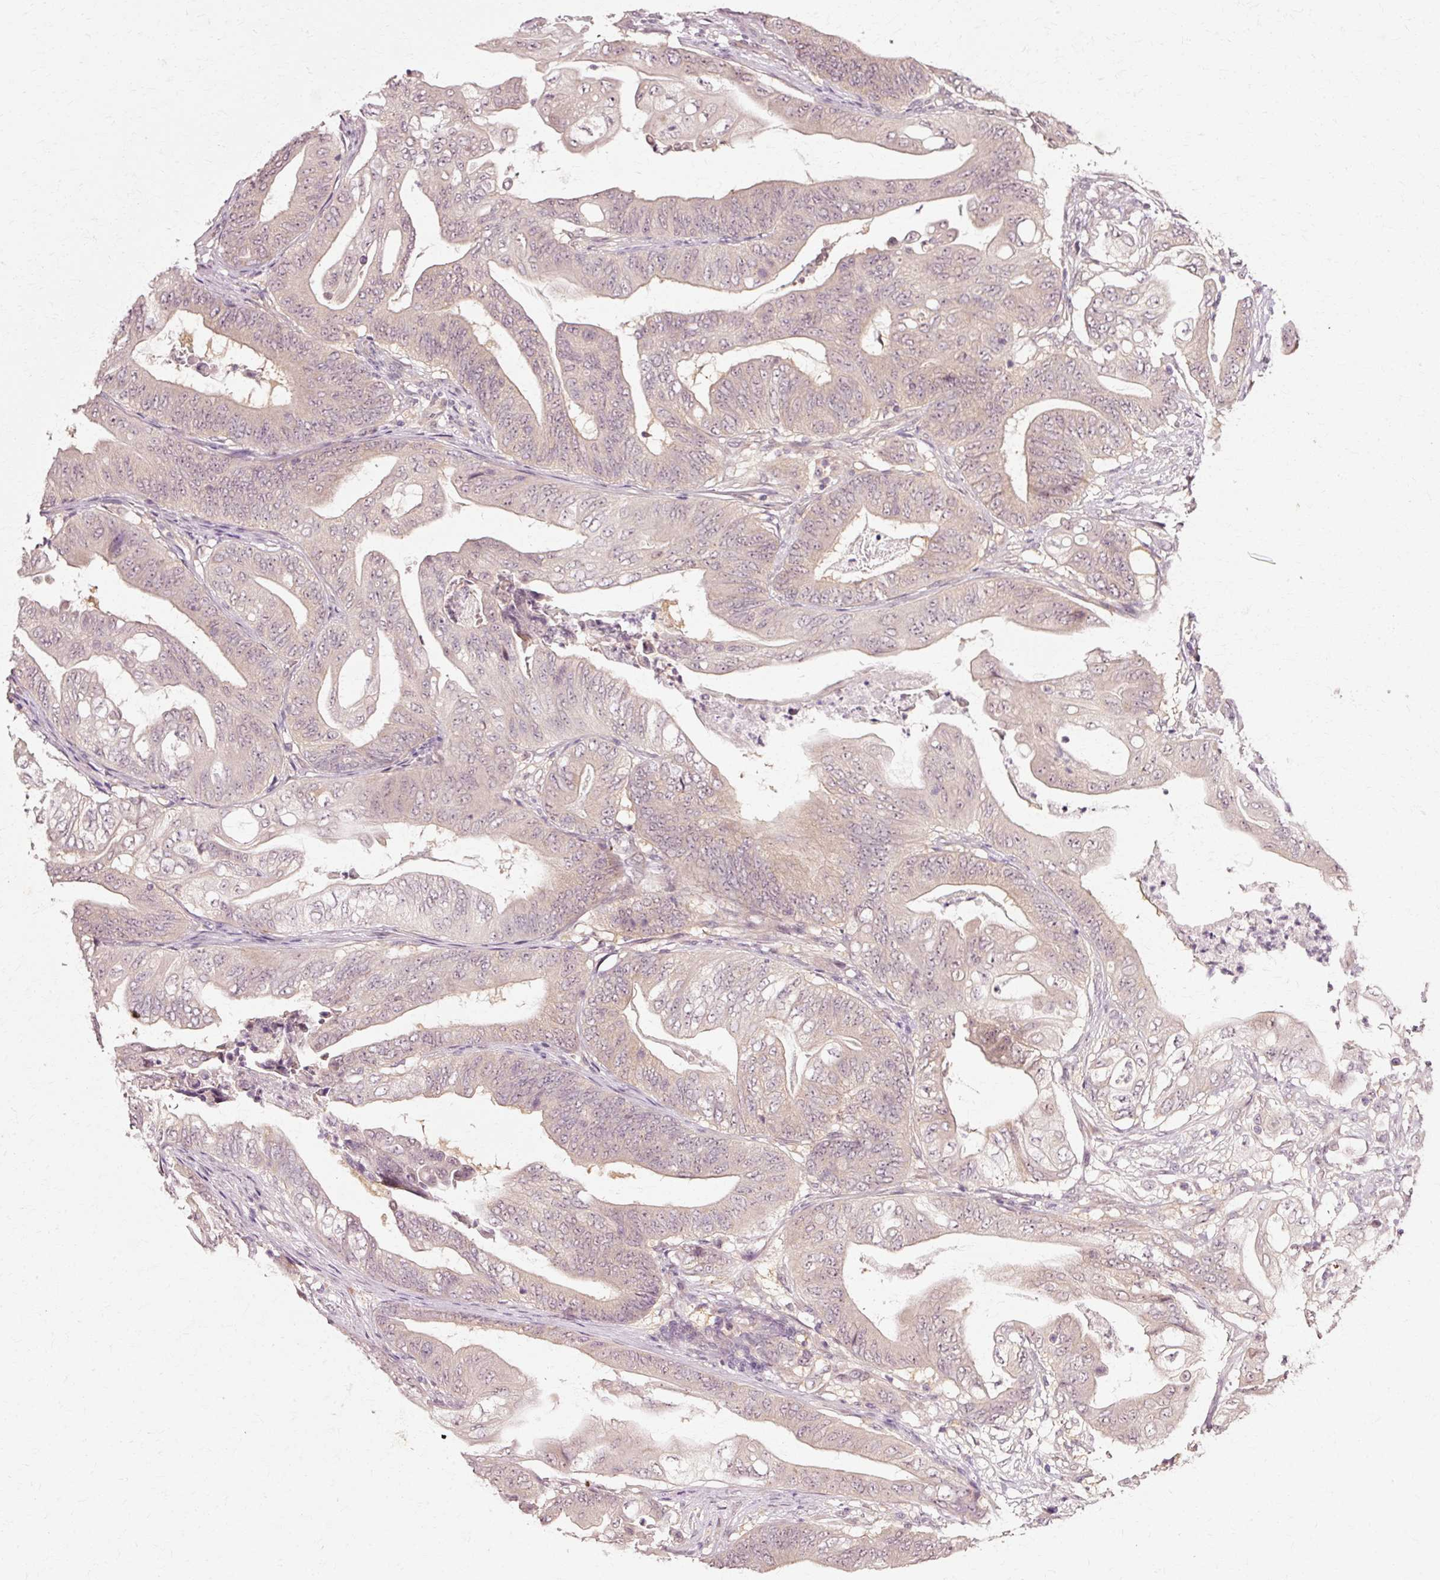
{"staining": {"intensity": "weak", "quantity": ">75%", "location": "cytoplasmic/membranous"}, "tissue": "stomach cancer", "cell_type": "Tumor cells", "image_type": "cancer", "snomed": [{"axis": "morphology", "description": "Adenocarcinoma, NOS"}, {"axis": "topography", "description": "Stomach"}], "caption": "This photomicrograph displays IHC staining of human stomach adenocarcinoma, with low weak cytoplasmic/membranous positivity in about >75% of tumor cells.", "gene": "RGPD5", "patient": {"sex": "female", "age": 73}}